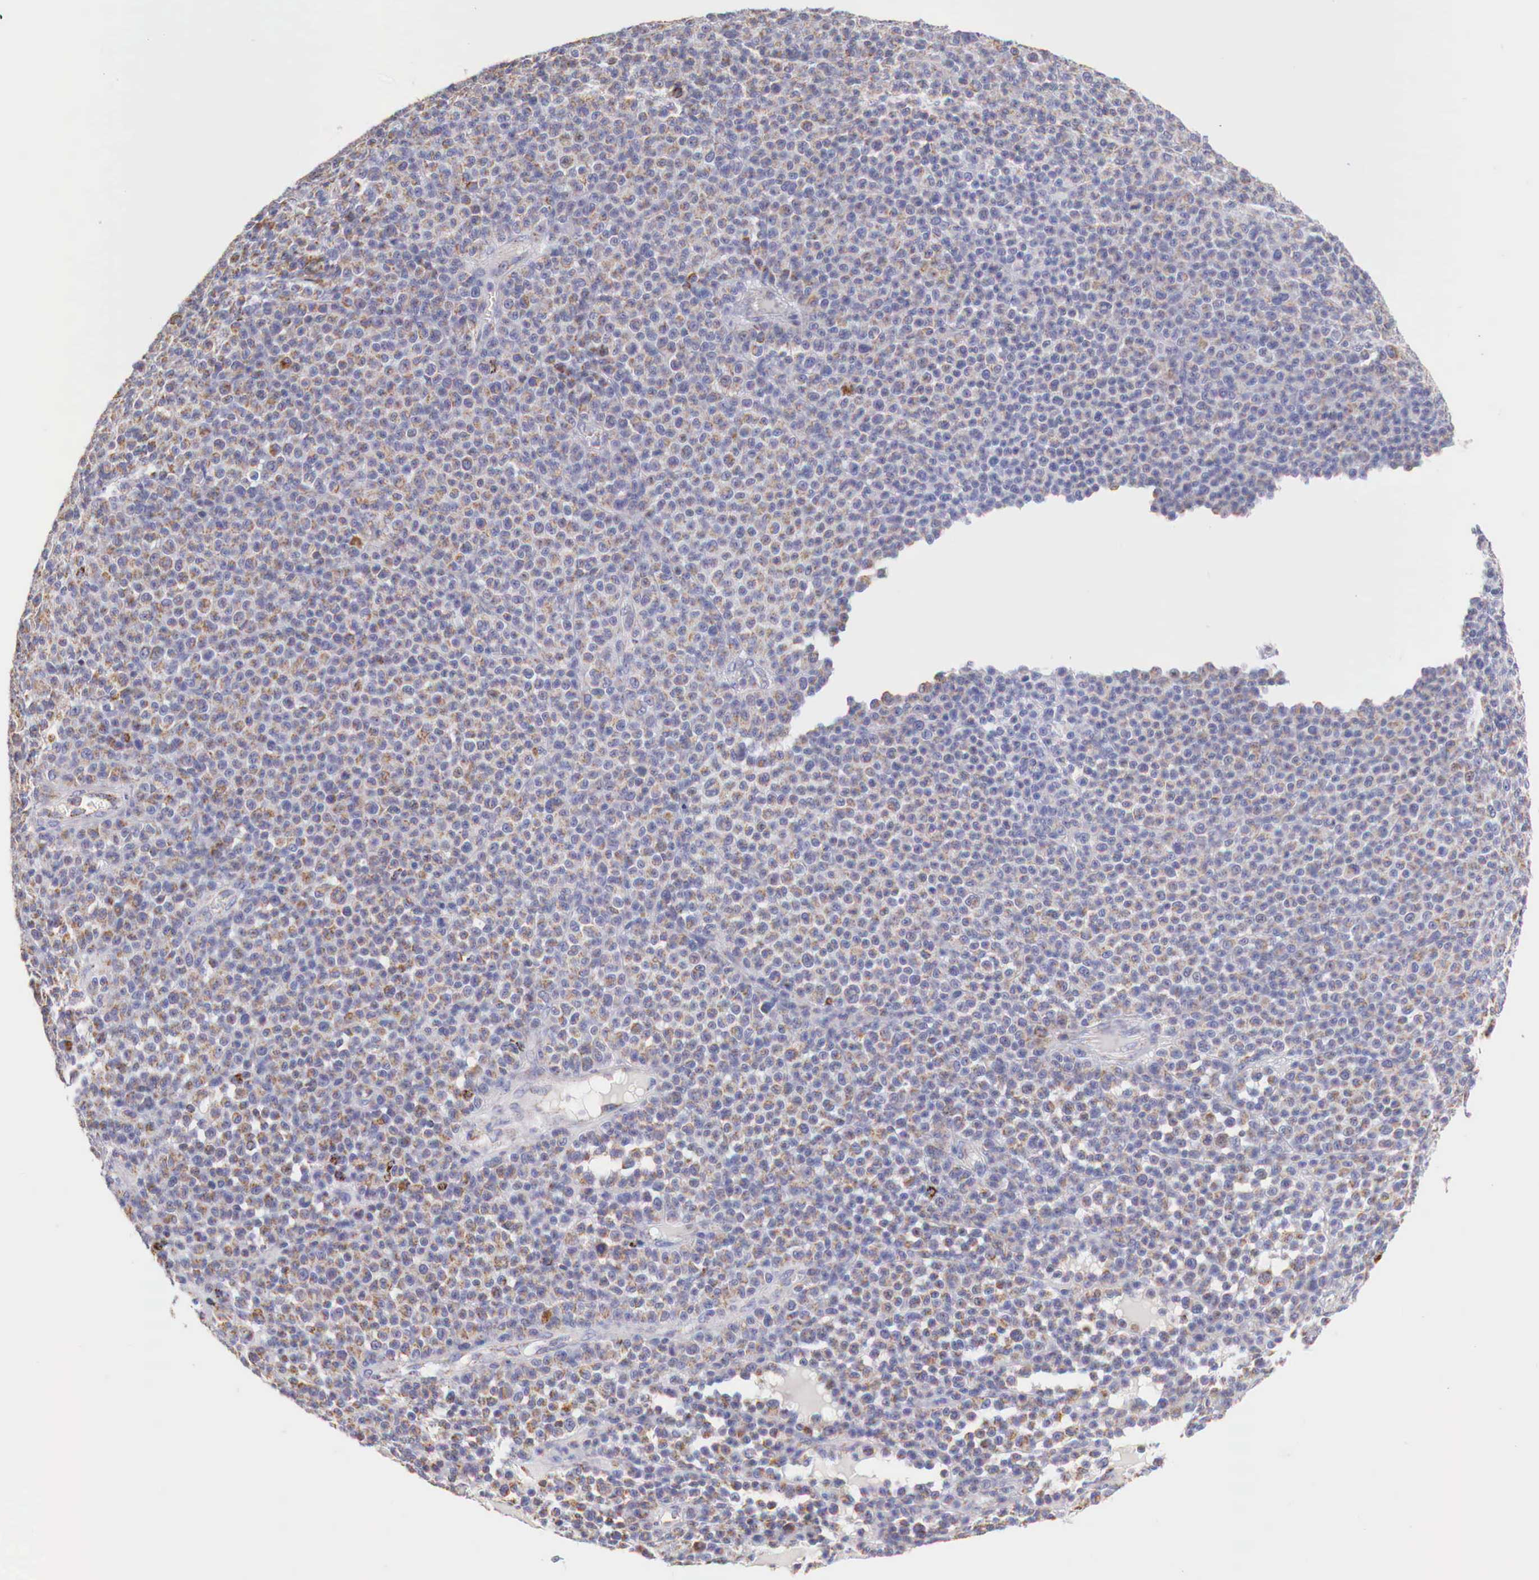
{"staining": {"intensity": "weak", "quantity": "25%-75%", "location": "cytoplasmic/membranous"}, "tissue": "melanoma", "cell_type": "Tumor cells", "image_type": "cancer", "snomed": [{"axis": "morphology", "description": "Malignant melanoma, Metastatic site"}, {"axis": "topography", "description": "Skin"}], "caption": "Tumor cells display low levels of weak cytoplasmic/membranous expression in approximately 25%-75% of cells in melanoma. The staining was performed using DAB, with brown indicating positive protein expression. Nuclei are stained blue with hematoxylin.", "gene": "IDH3G", "patient": {"sex": "male", "age": 32}}